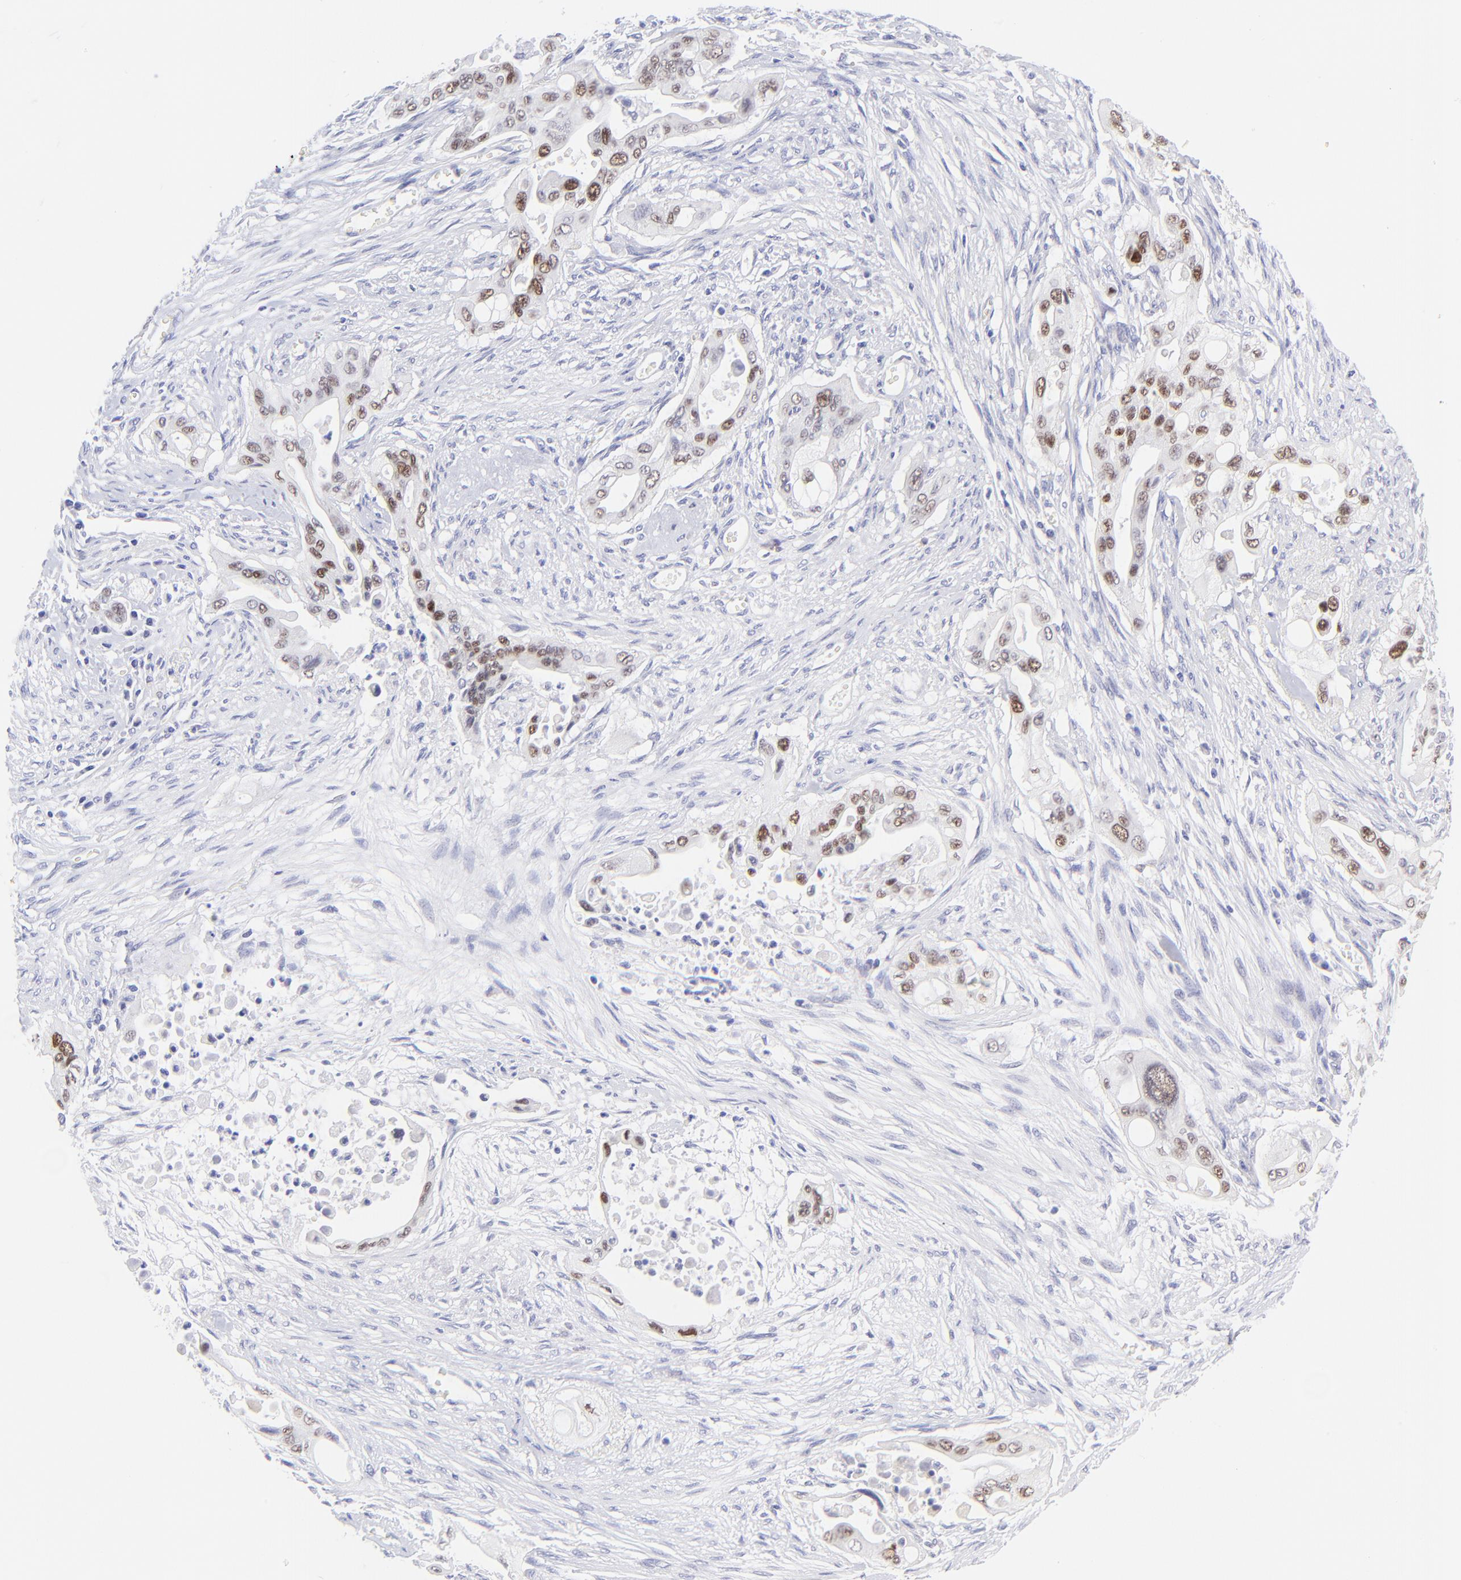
{"staining": {"intensity": "moderate", "quantity": "25%-75%", "location": "nuclear"}, "tissue": "pancreatic cancer", "cell_type": "Tumor cells", "image_type": "cancer", "snomed": [{"axis": "morphology", "description": "Adenocarcinoma, NOS"}, {"axis": "topography", "description": "Pancreas"}], "caption": "IHC (DAB) staining of human pancreatic cancer (adenocarcinoma) displays moderate nuclear protein staining in about 25%-75% of tumor cells.", "gene": "KLF4", "patient": {"sex": "male", "age": 77}}